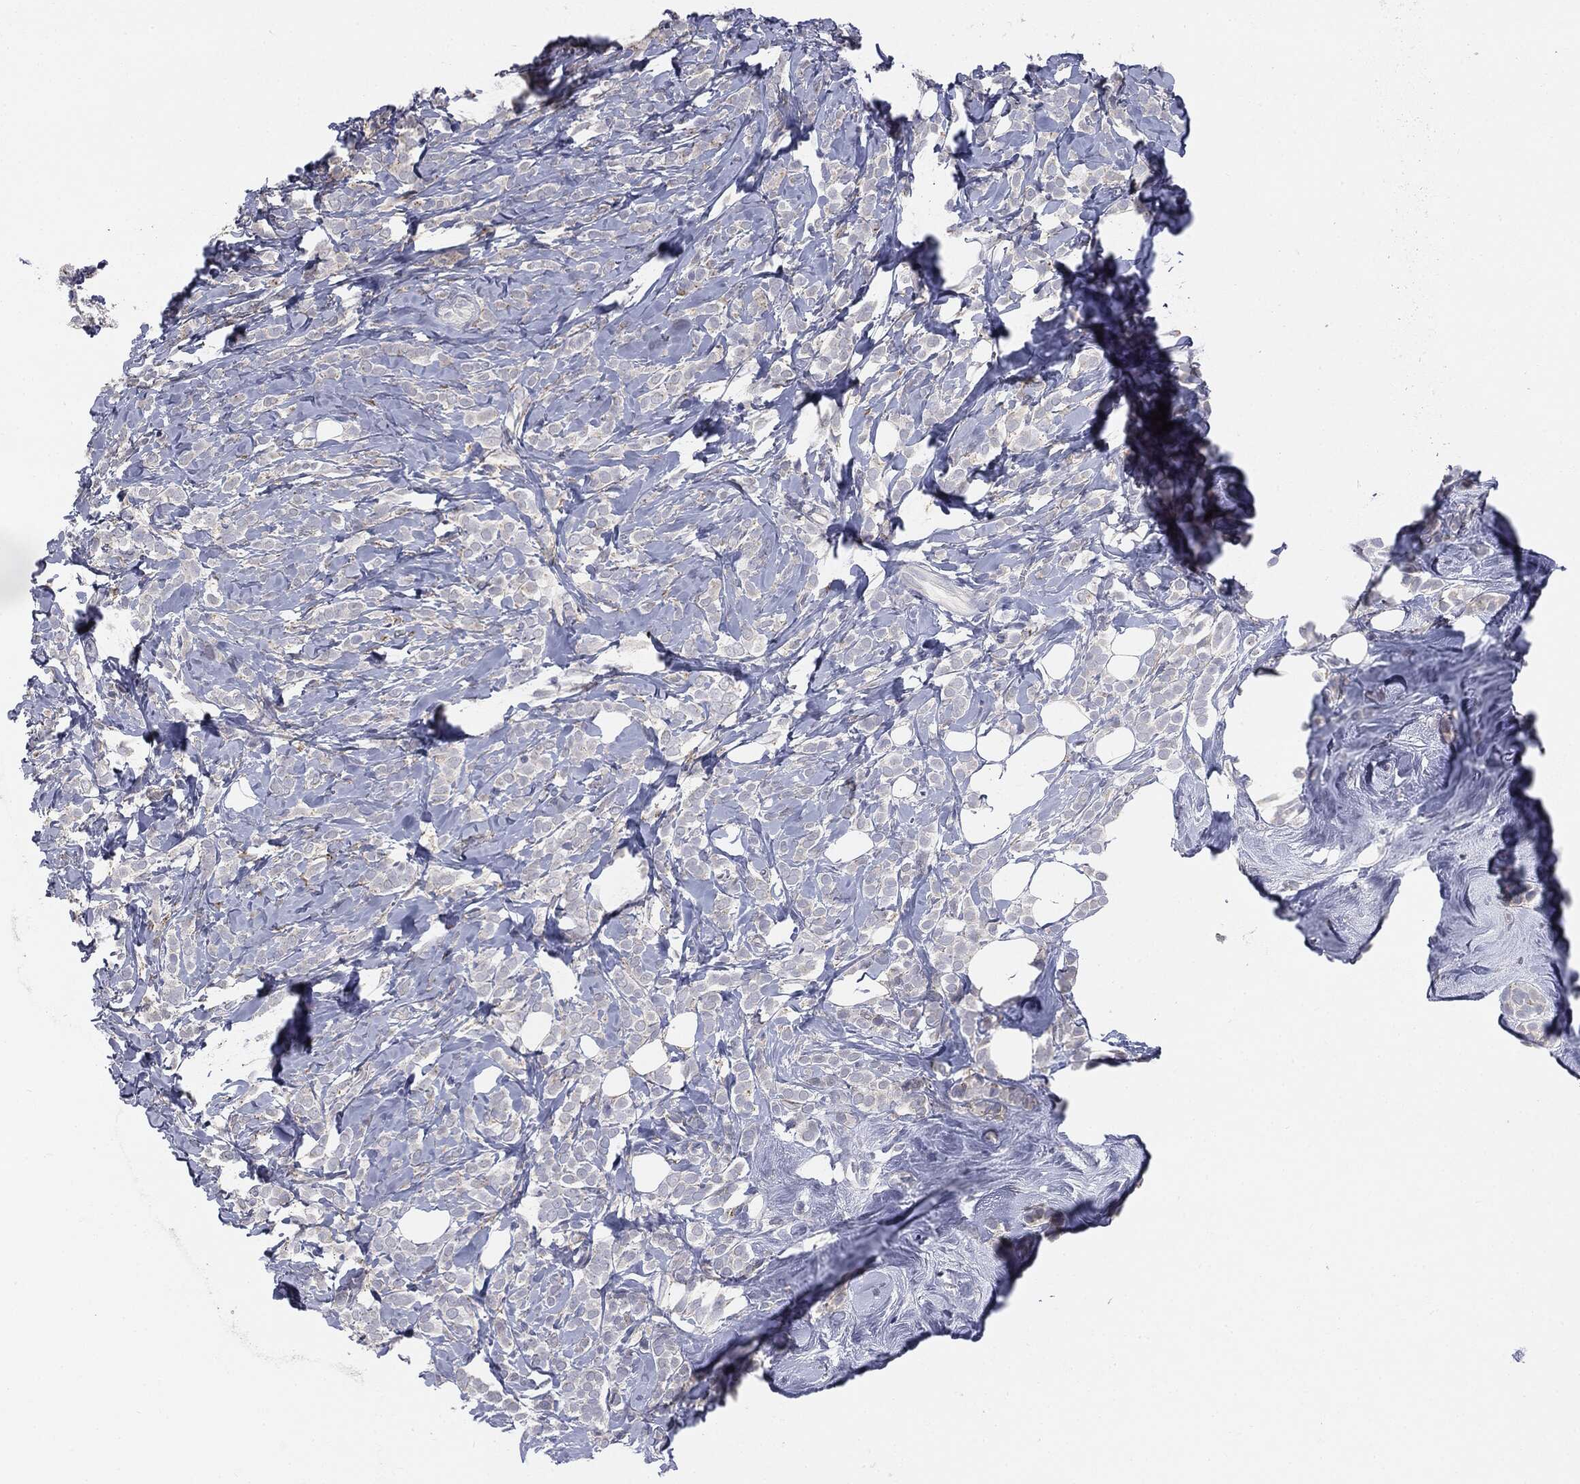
{"staining": {"intensity": "negative", "quantity": "none", "location": "none"}, "tissue": "breast cancer", "cell_type": "Tumor cells", "image_type": "cancer", "snomed": [{"axis": "morphology", "description": "Lobular carcinoma"}, {"axis": "topography", "description": "Breast"}], "caption": "IHC of breast lobular carcinoma reveals no positivity in tumor cells.", "gene": "KRT5", "patient": {"sex": "female", "age": 49}}